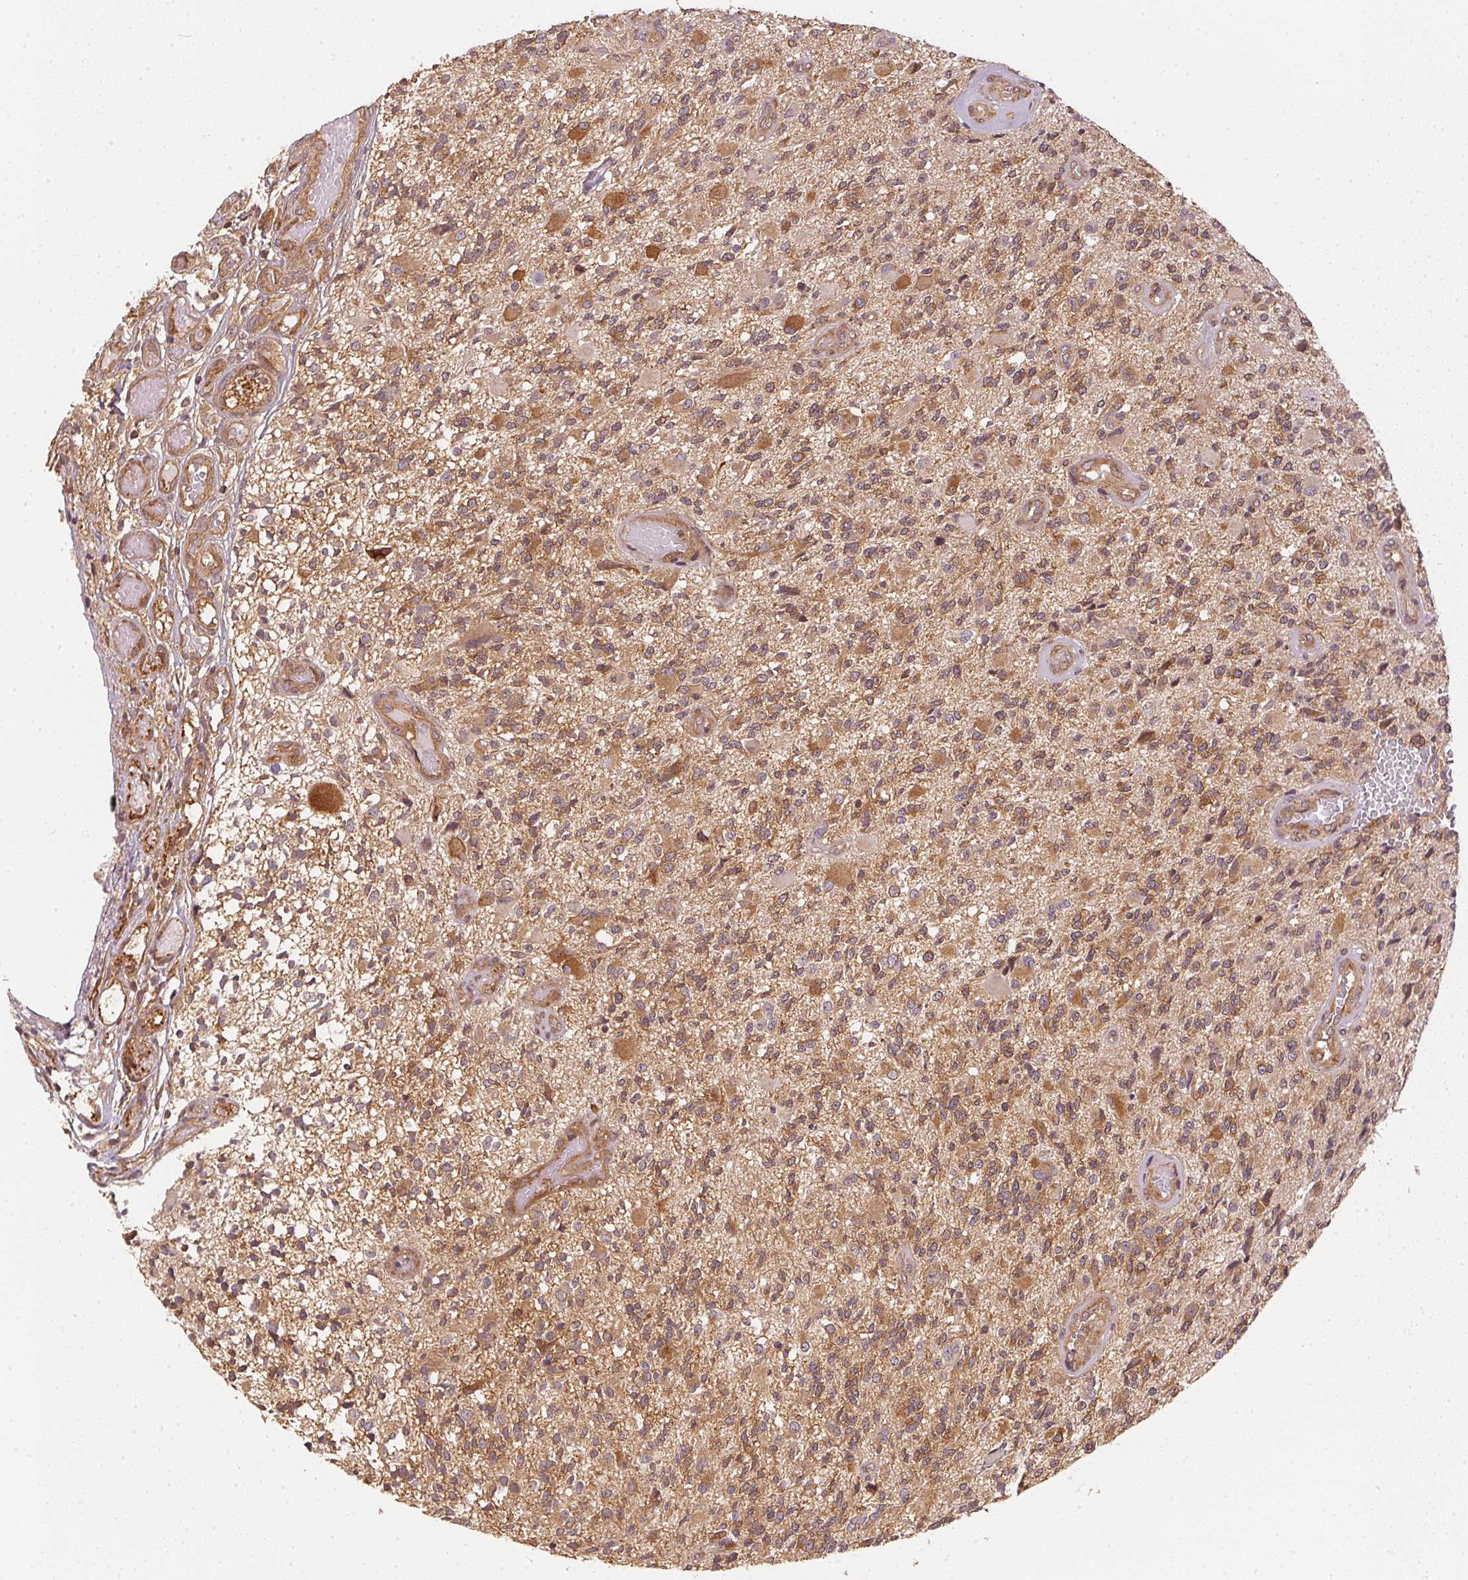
{"staining": {"intensity": "moderate", "quantity": ">75%", "location": "cytoplasmic/membranous"}, "tissue": "glioma", "cell_type": "Tumor cells", "image_type": "cancer", "snomed": [{"axis": "morphology", "description": "Glioma, malignant, High grade"}, {"axis": "topography", "description": "Brain"}], "caption": "Protein analysis of glioma tissue displays moderate cytoplasmic/membranous expression in approximately >75% of tumor cells.", "gene": "STRN4", "patient": {"sex": "female", "age": 63}}